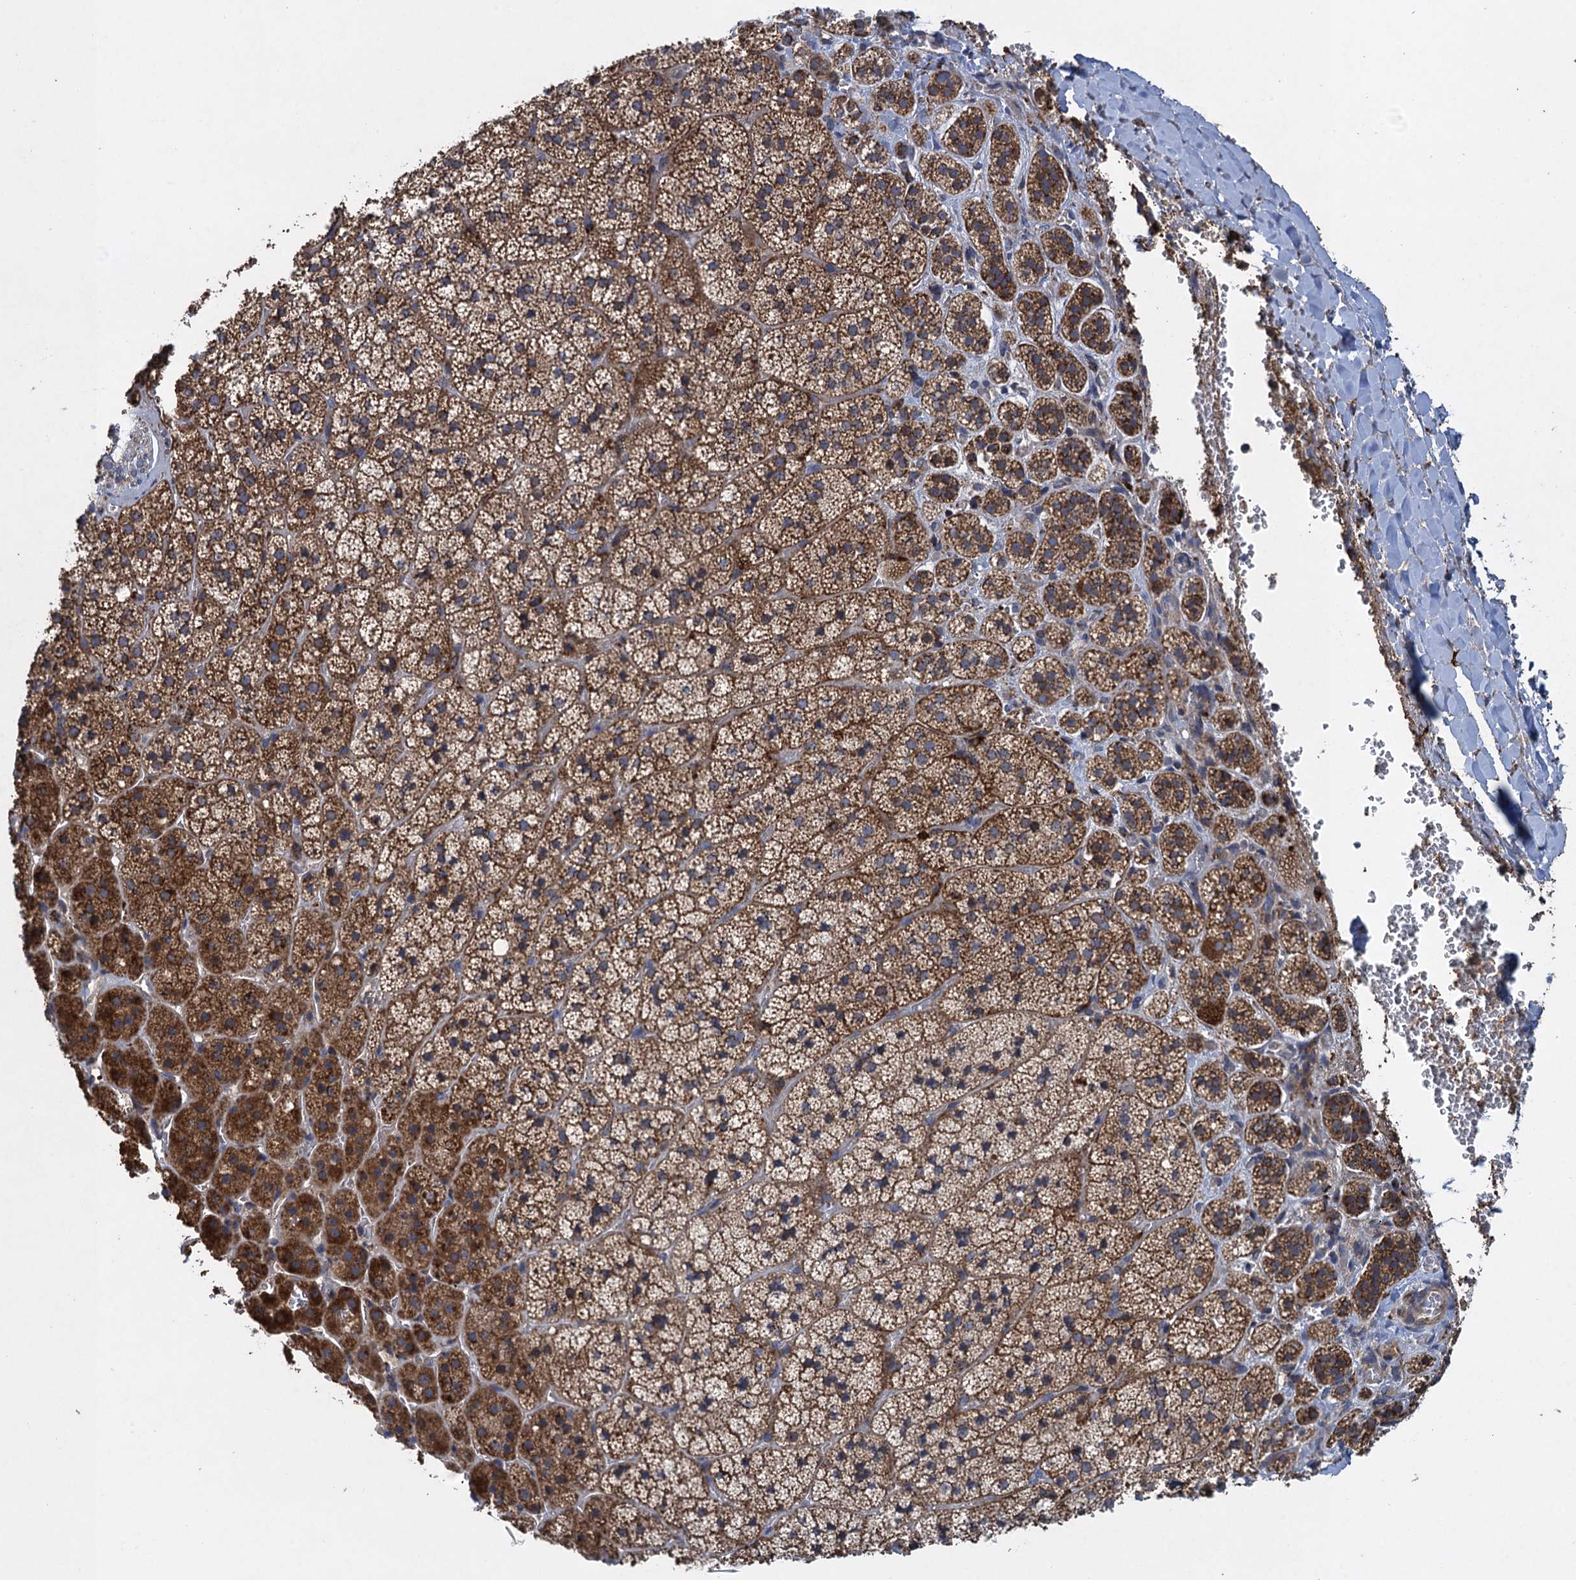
{"staining": {"intensity": "moderate", "quantity": ">75%", "location": "cytoplasmic/membranous"}, "tissue": "adrenal gland", "cell_type": "Glandular cells", "image_type": "normal", "snomed": [{"axis": "morphology", "description": "Normal tissue, NOS"}, {"axis": "topography", "description": "Adrenal gland"}], "caption": "Adrenal gland stained with DAB IHC shows medium levels of moderate cytoplasmic/membranous expression in approximately >75% of glandular cells. The staining was performed using DAB to visualize the protein expression in brown, while the nuclei were stained in blue with hematoxylin (Magnification: 20x).", "gene": "TXNDC11", "patient": {"sex": "female", "age": 44}}